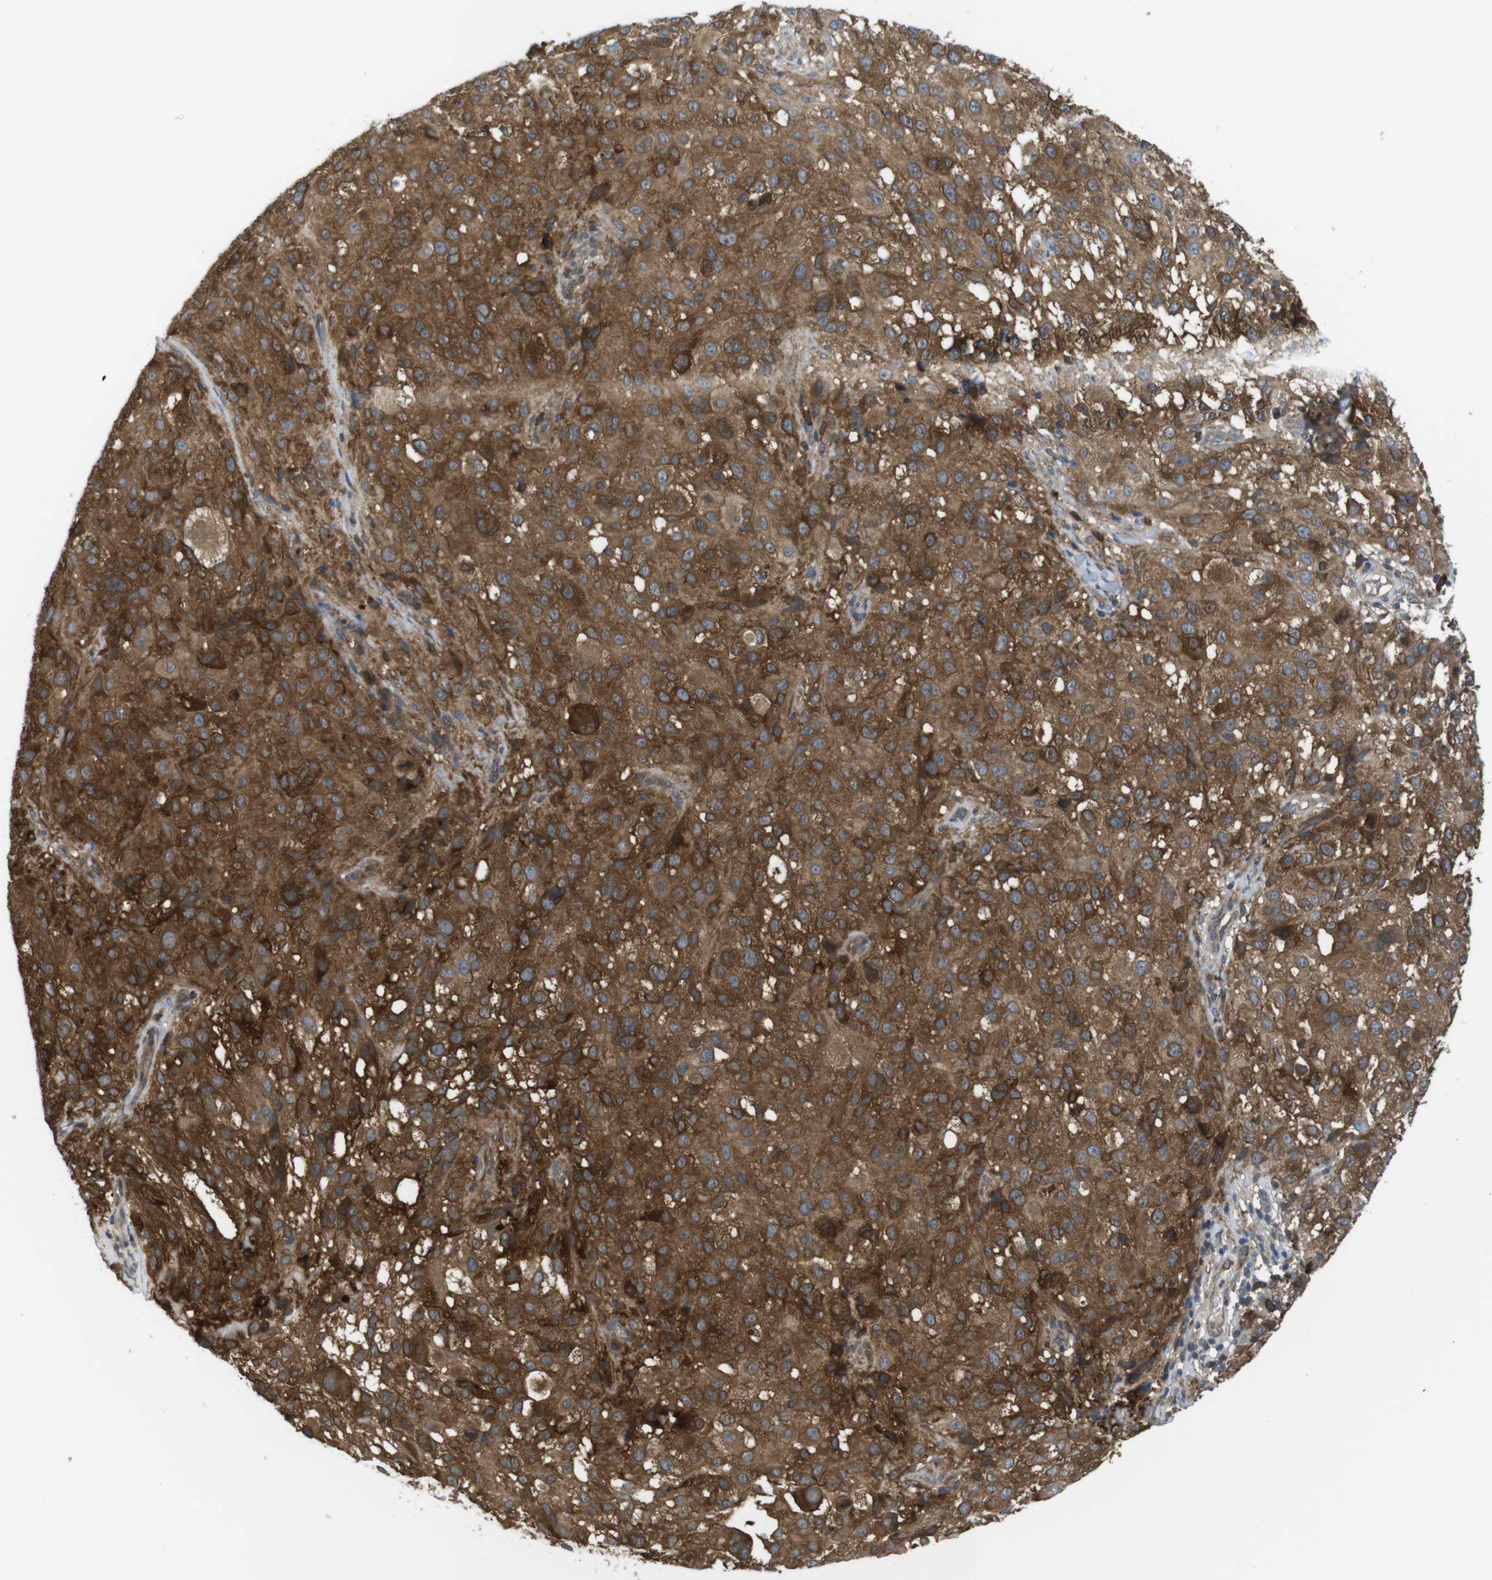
{"staining": {"intensity": "strong", "quantity": ">75%", "location": "cytoplasmic/membranous"}, "tissue": "melanoma", "cell_type": "Tumor cells", "image_type": "cancer", "snomed": [{"axis": "morphology", "description": "Necrosis, NOS"}, {"axis": "morphology", "description": "Malignant melanoma, NOS"}, {"axis": "topography", "description": "Skin"}], "caption": "This is an image of immunohistochemistry staining of malignant melanoma, which shows strong positivity in the cytoplasmic/membranous of tumor cells.", "gene": "MTHFD1", "patient": {"sex": "female", "age": 87}}